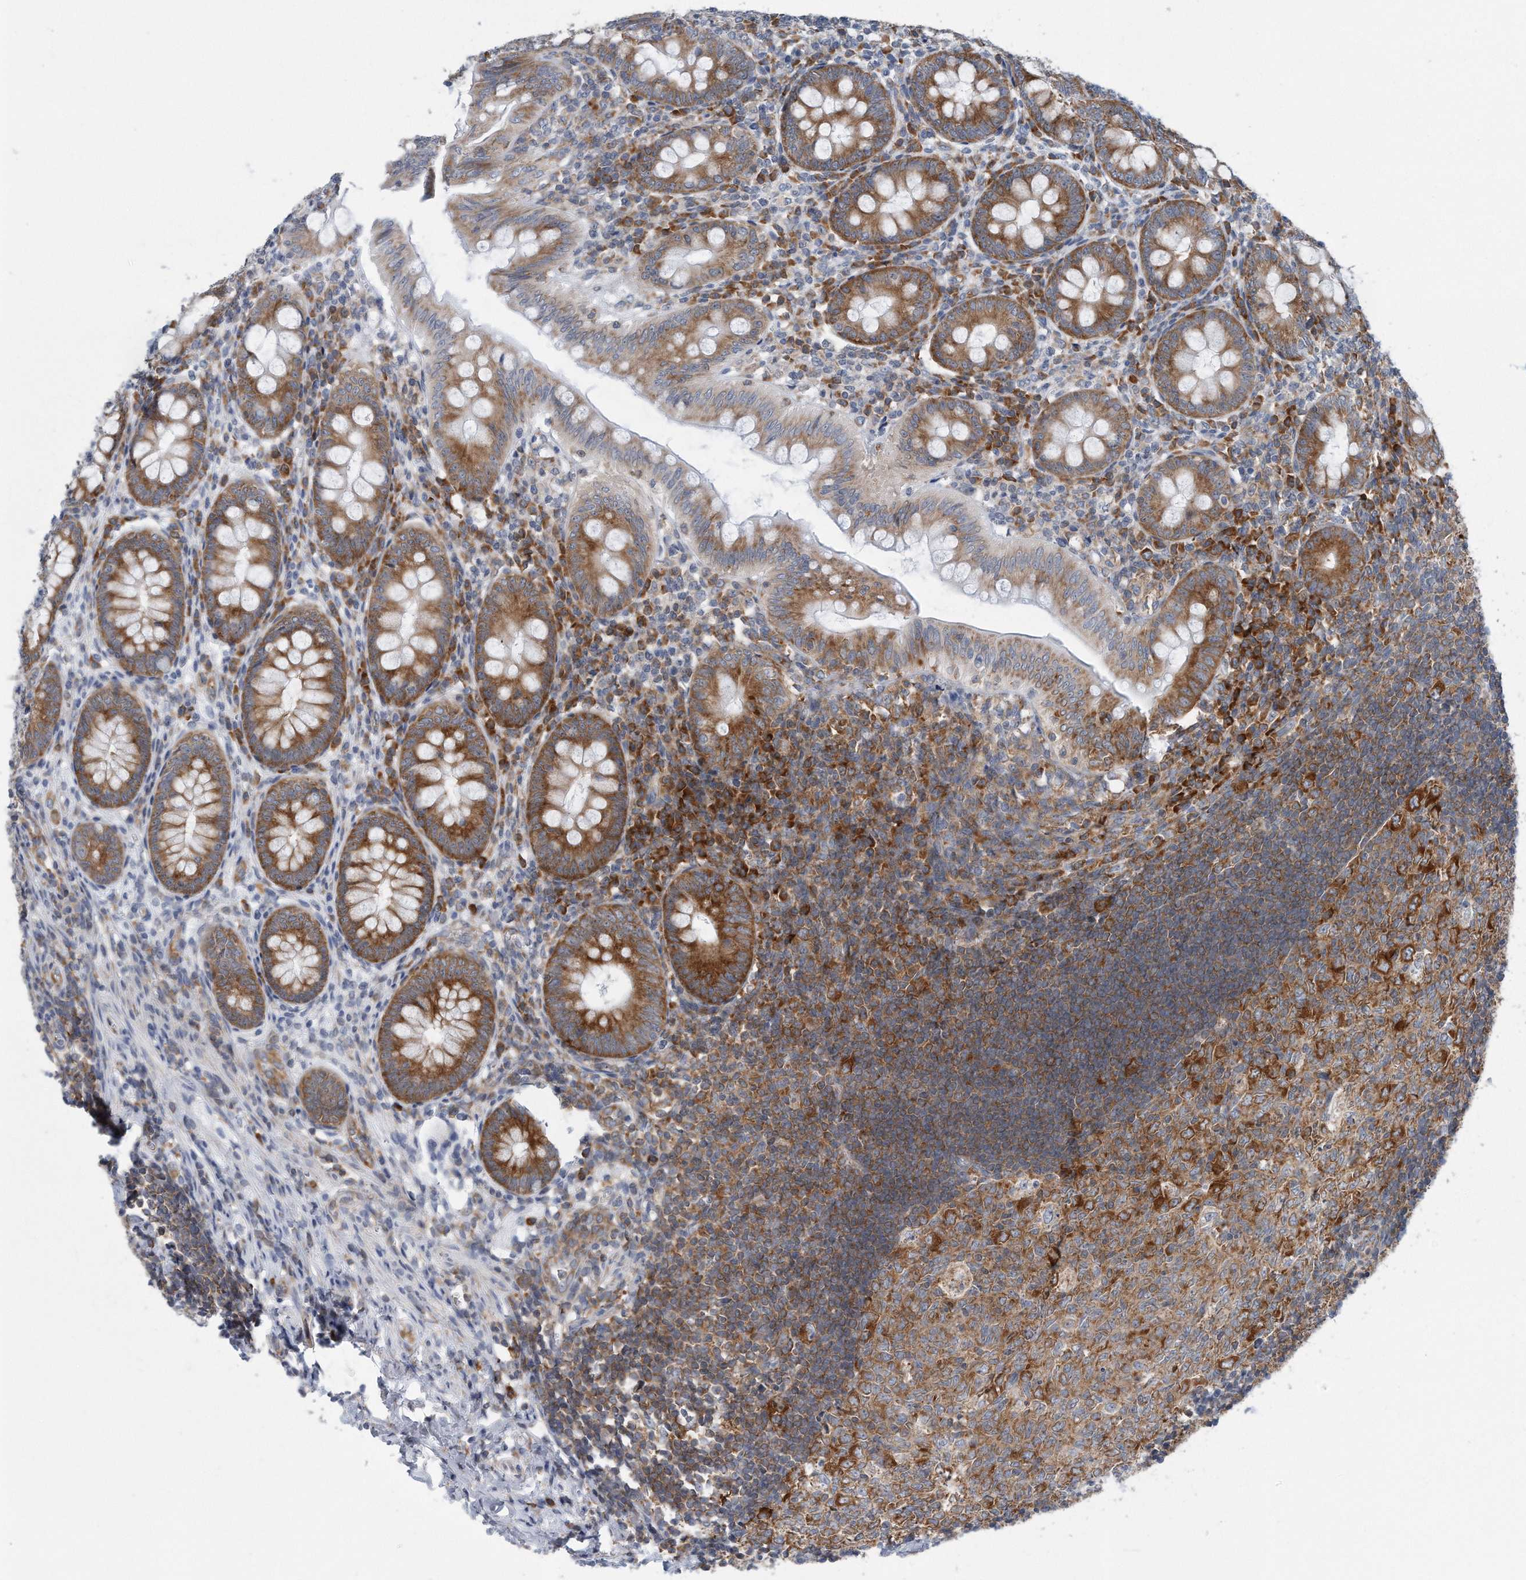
{"staining": {"intensity": "strong", "quantity": ">75%", "location": "cytoplasmic/membranous"}, "tissue": "appendix", "cell_type": "Glandular cells", "image_type": "normal", "snomed": [{"axis": "morphology", "description": "Normal tissue, NOS"}, {"axis": "topography", "description": "Appendix"}], "caption": "A high amount of strong cytoplasmic/membranous positivity is identified in about >75% of glandular cells in unremarkable appendix.", "gene": "RPL26L1", "patient": {"sex": "male", "age": 14}}